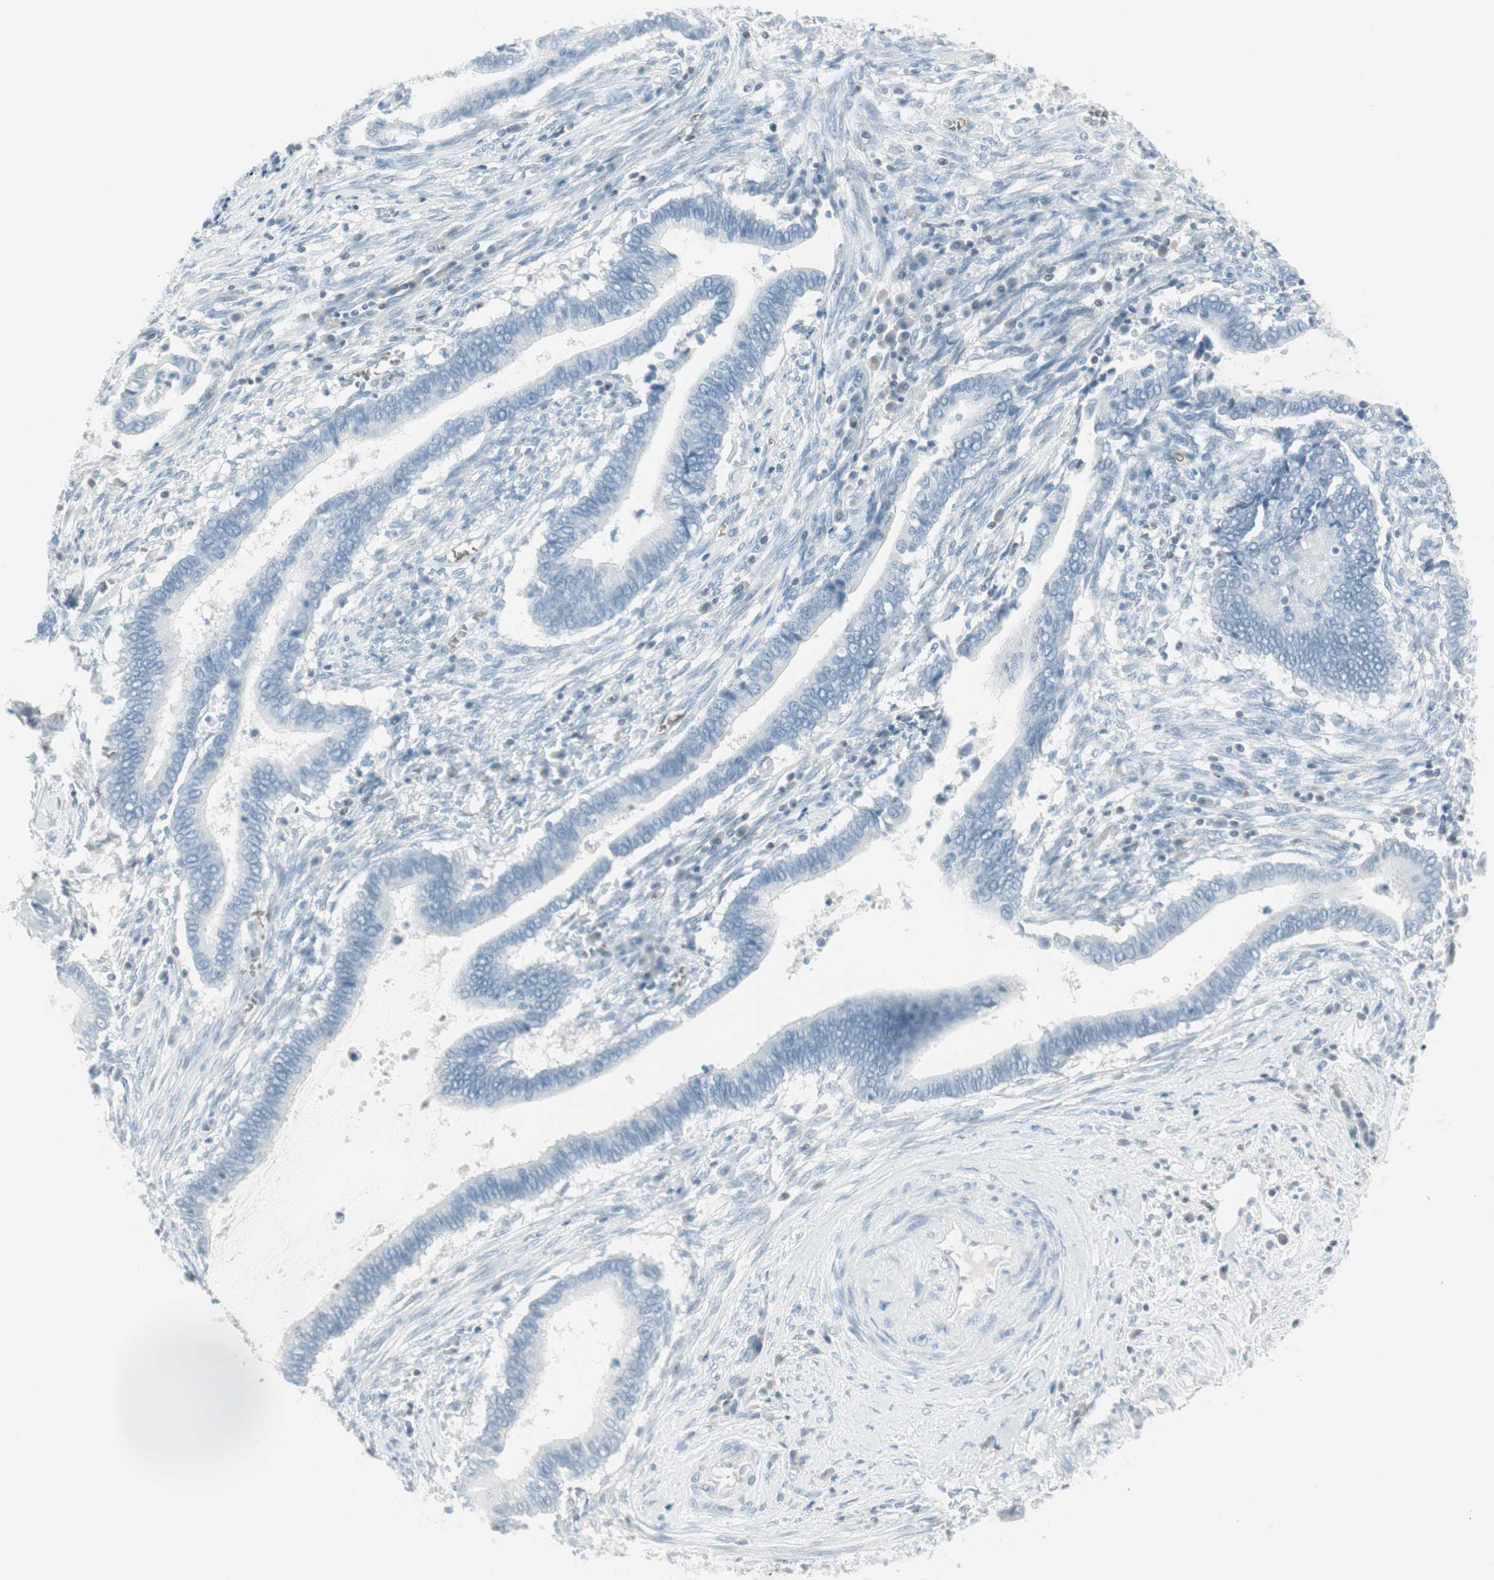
{"staining": {"intensity": "negative", "quantity": "none", "location": "none"}, "tissue": "cervical cancer", "cell_type": "Tumor cells", "image_type": "cancer", "snomed": [{"axis": "morphology", "description": "Adenocarcinoma, NOS"}, {"axis": "topography", "description": "Cervix"}], "caption": "An IHC histopathology image of adenocarcinoma (cervical) is shown. There is no staining in tumor cells of adenocarcinoma (cervical).", "gene": "MAP4K1", "patient": {"sex": "female", "age": 44}}